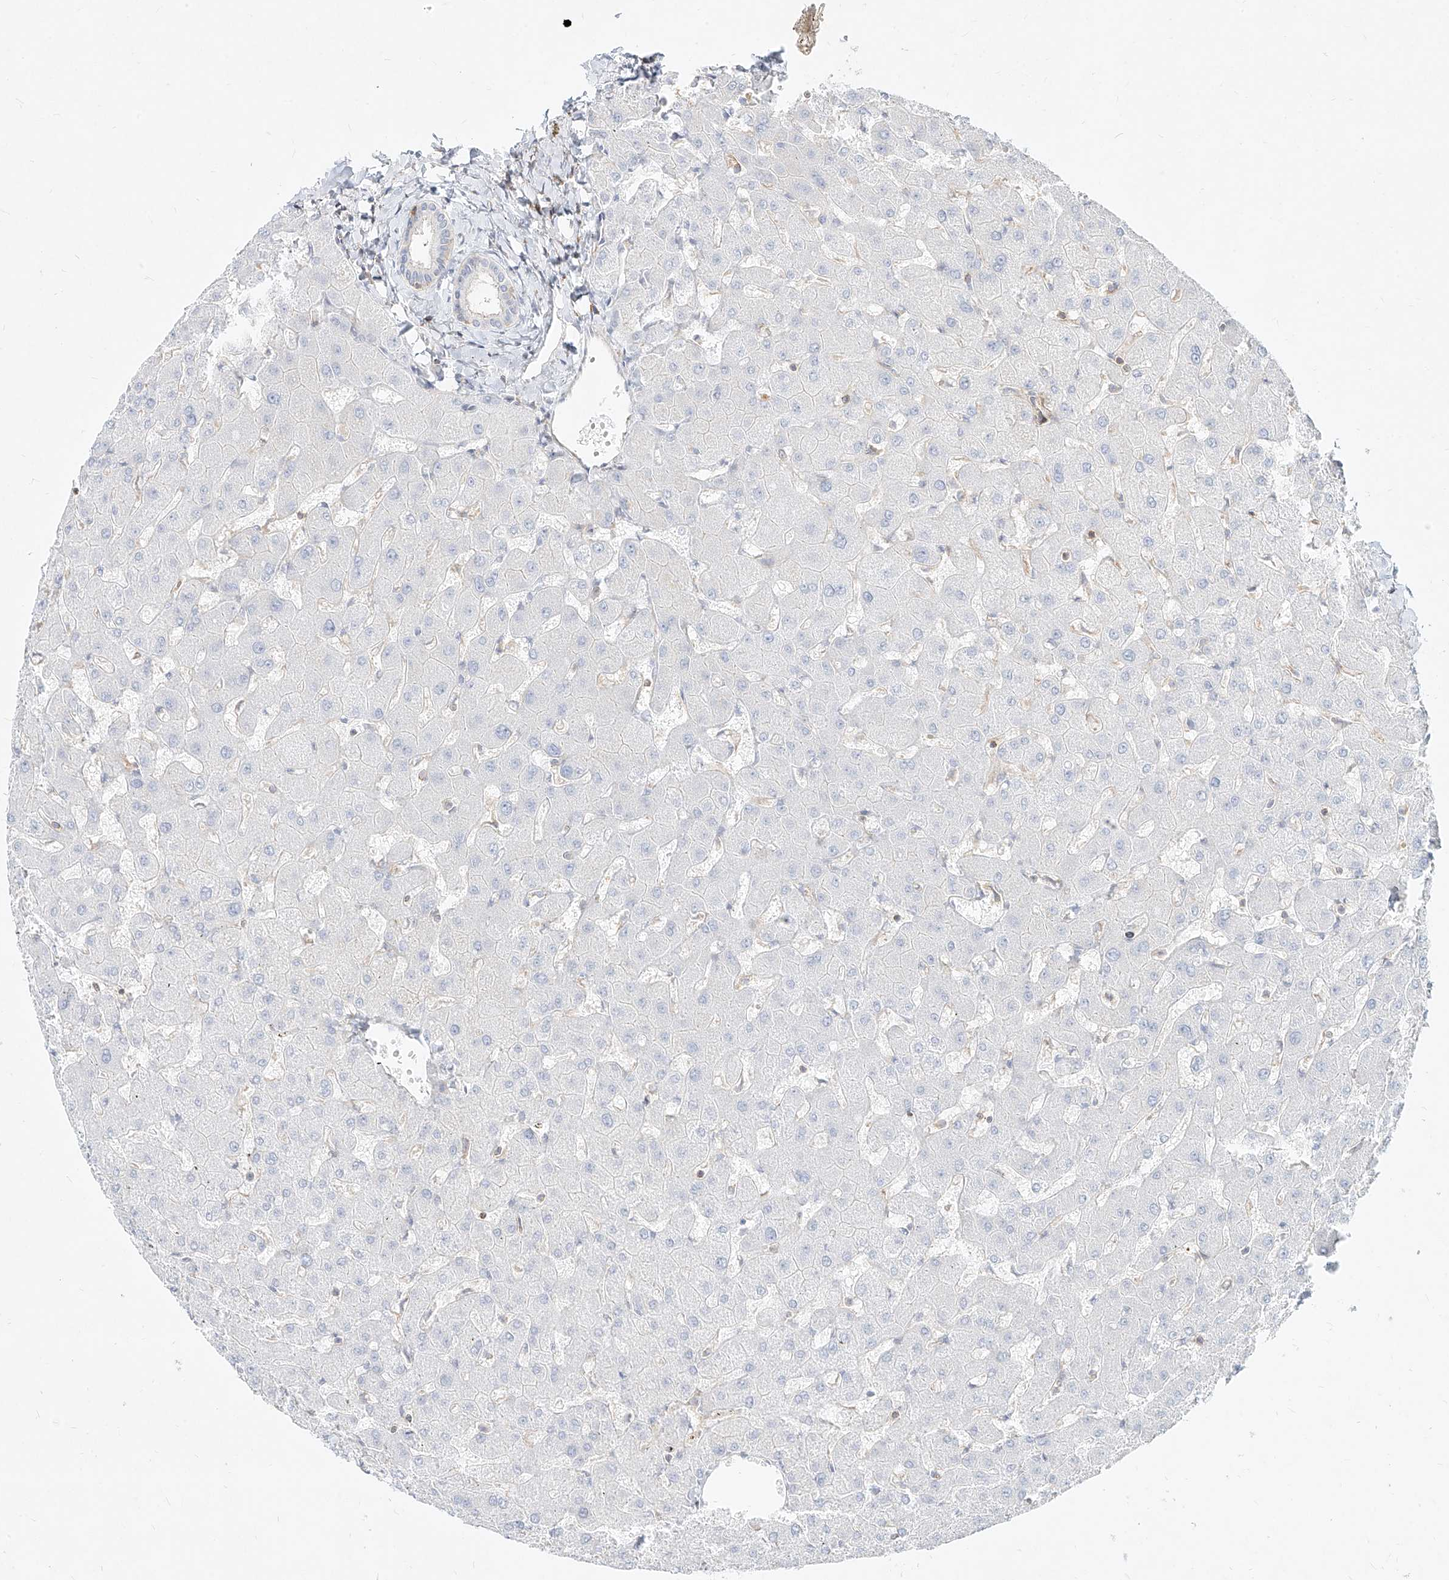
{"staining": {"intensity": "negative", "quantity": "none", "location": "none"}, "tissue": "liver", "cell_type": "Cholangiocytes", "image_type": "normal", "snomed": [{"axis": "morphology", "description": "Normal tissue, NOS"}, {"axis": "topography", "description": "Liver"}], "caption": "This is a photomicrograph of immunohistochemistry (IHC) staining of unremarkable liver, which shows no positivity in cholangiocytes. (Brightfield microscopy of DAB (3,3'-diaminobenzidine) immunohistochemistry at high magnification).", "gene": "SLC2A12", "patient": {"sex": "female", "age": 63}}